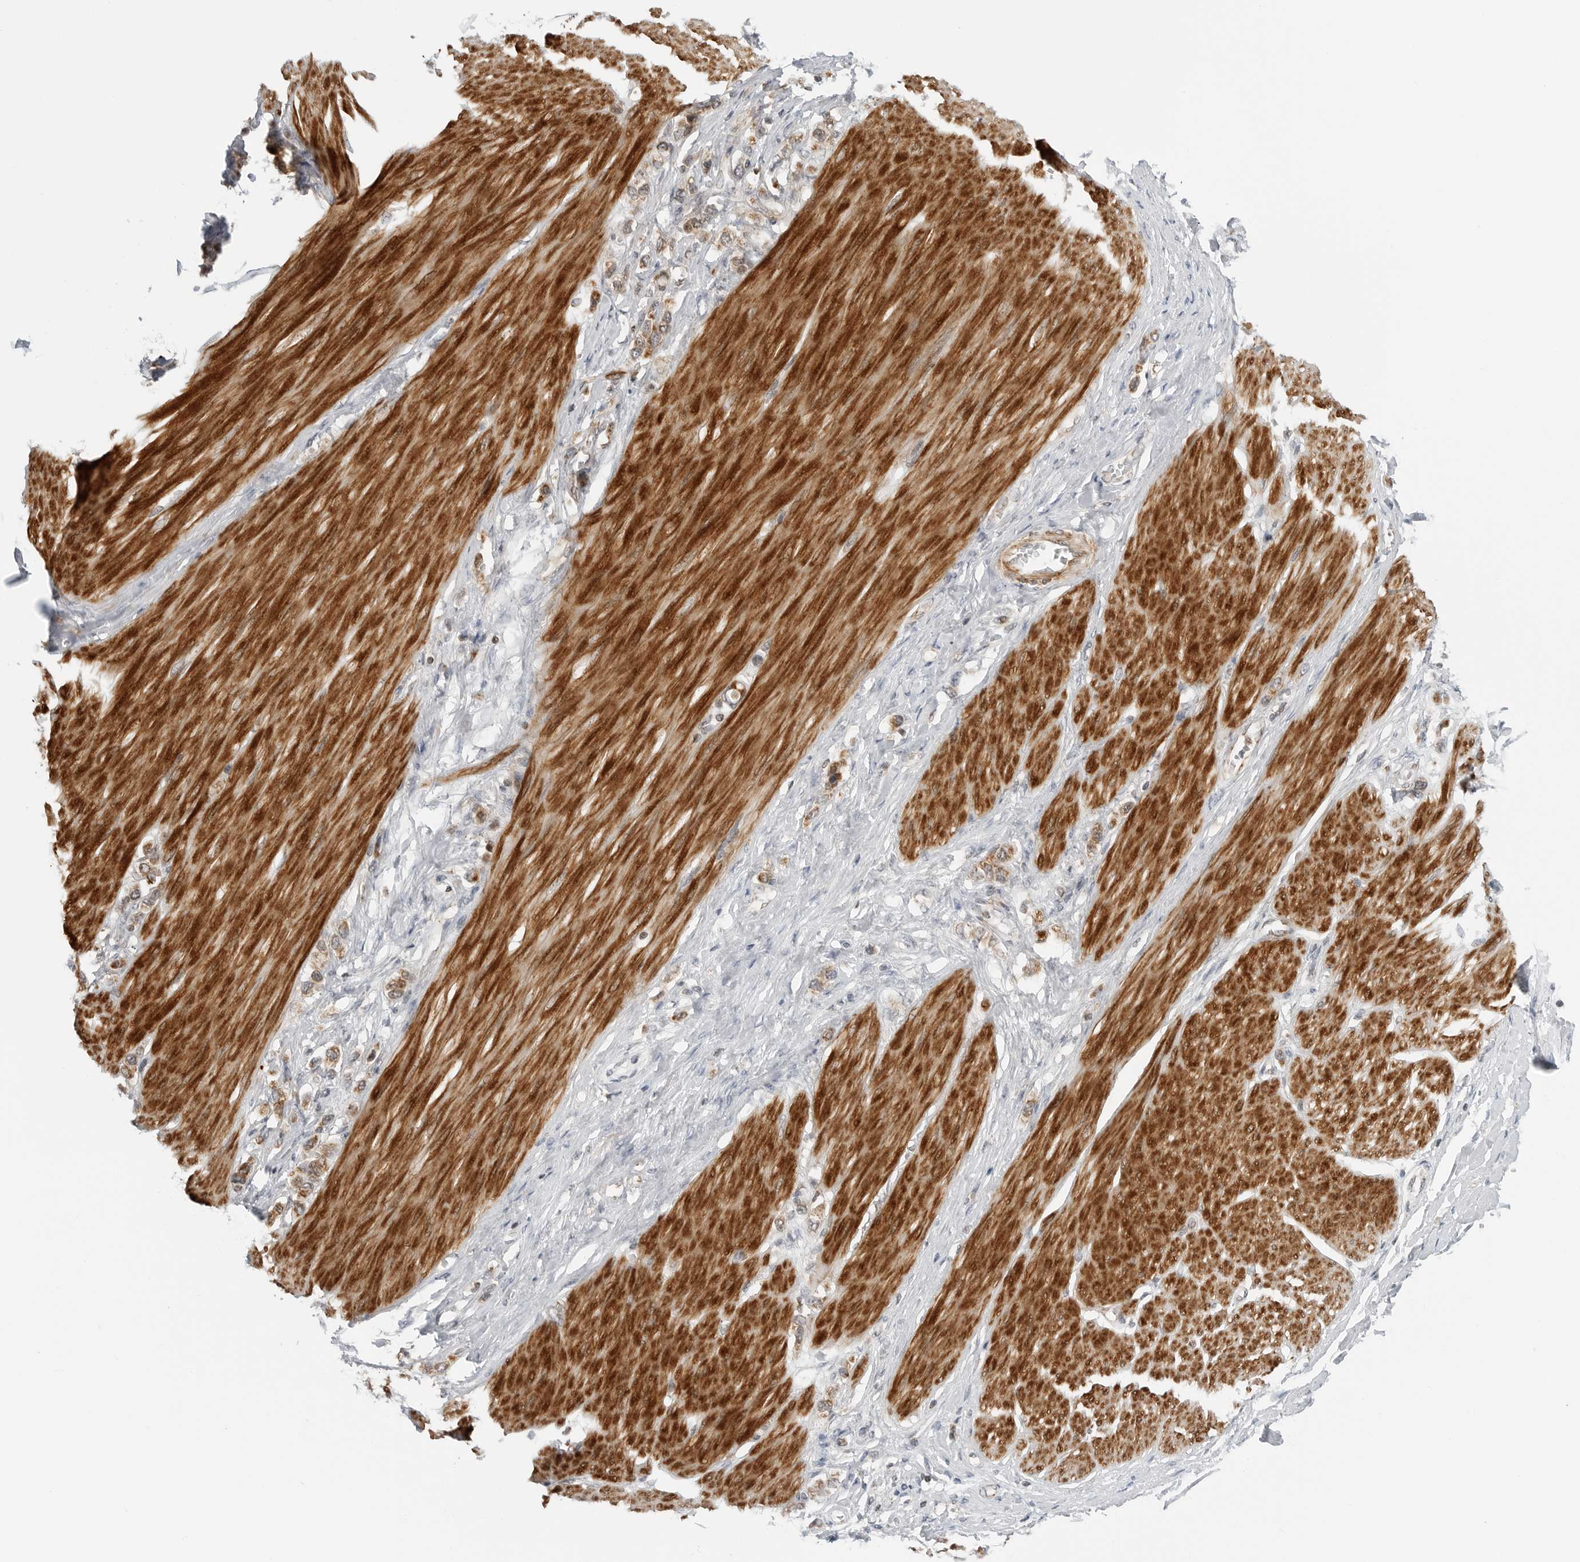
{"staining": {"intensity": "moderate", "quantity": ">75%", "location": "cytoplasmic/membranous"}, "tissue": "stomach cancer", "cell_type": "Tumor cells", "image_type": "cancer", "snomed": [{"axis": "morphology", "description": "Adenocarcinoma, NOS"}, {"axis": "topography", "description": "Stomach"}], "caption": "This photomicrograph demonstrates IHC staining of stomach adenocarcinoma, with medium moderate cytoplasmic/membranous staining in about >75% of tumor cells.", "gene": "PEX2", "patient": {"sex": "female", "age": 65}}